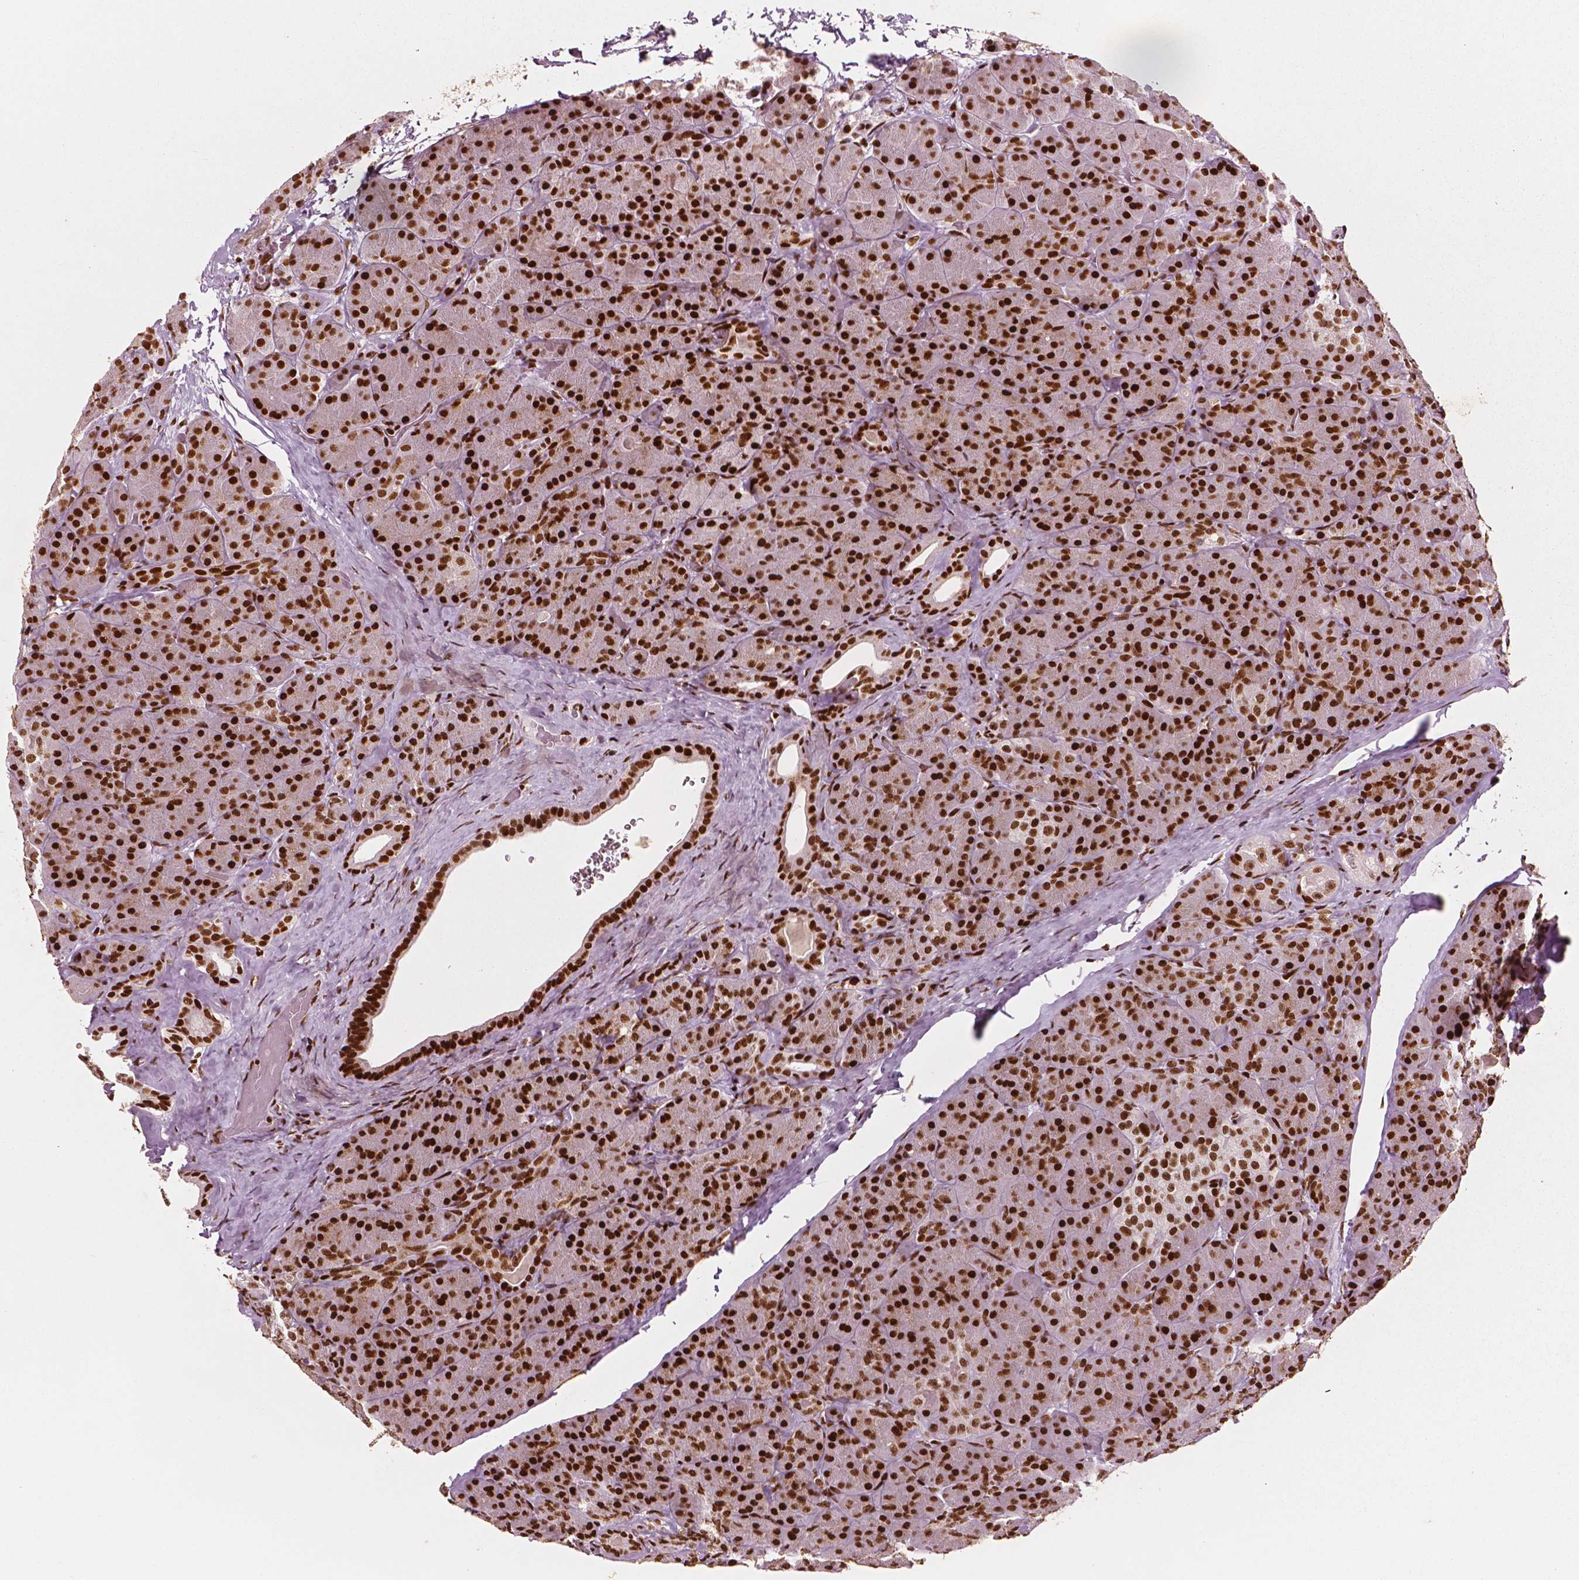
{"staining": {"intensity": "strong", "quantity": ">75%", "location": "nuclear"}, "tissue": "pancreas", "cell_type": "Exocrine glandular cells", "image_type": "normal", "snomed": [{"axis": "morphology", "description": "Normal tissue, NOS"}, {"axis": "topography", "description": "Pancreas"}], "caption": "IHC of normal human pancreas displays high levels of strong nuclear expression in approximately >75% of exocrine glandular cells.", "gene": "CTCF", "patient": {"sex": "male", "age": 57}}